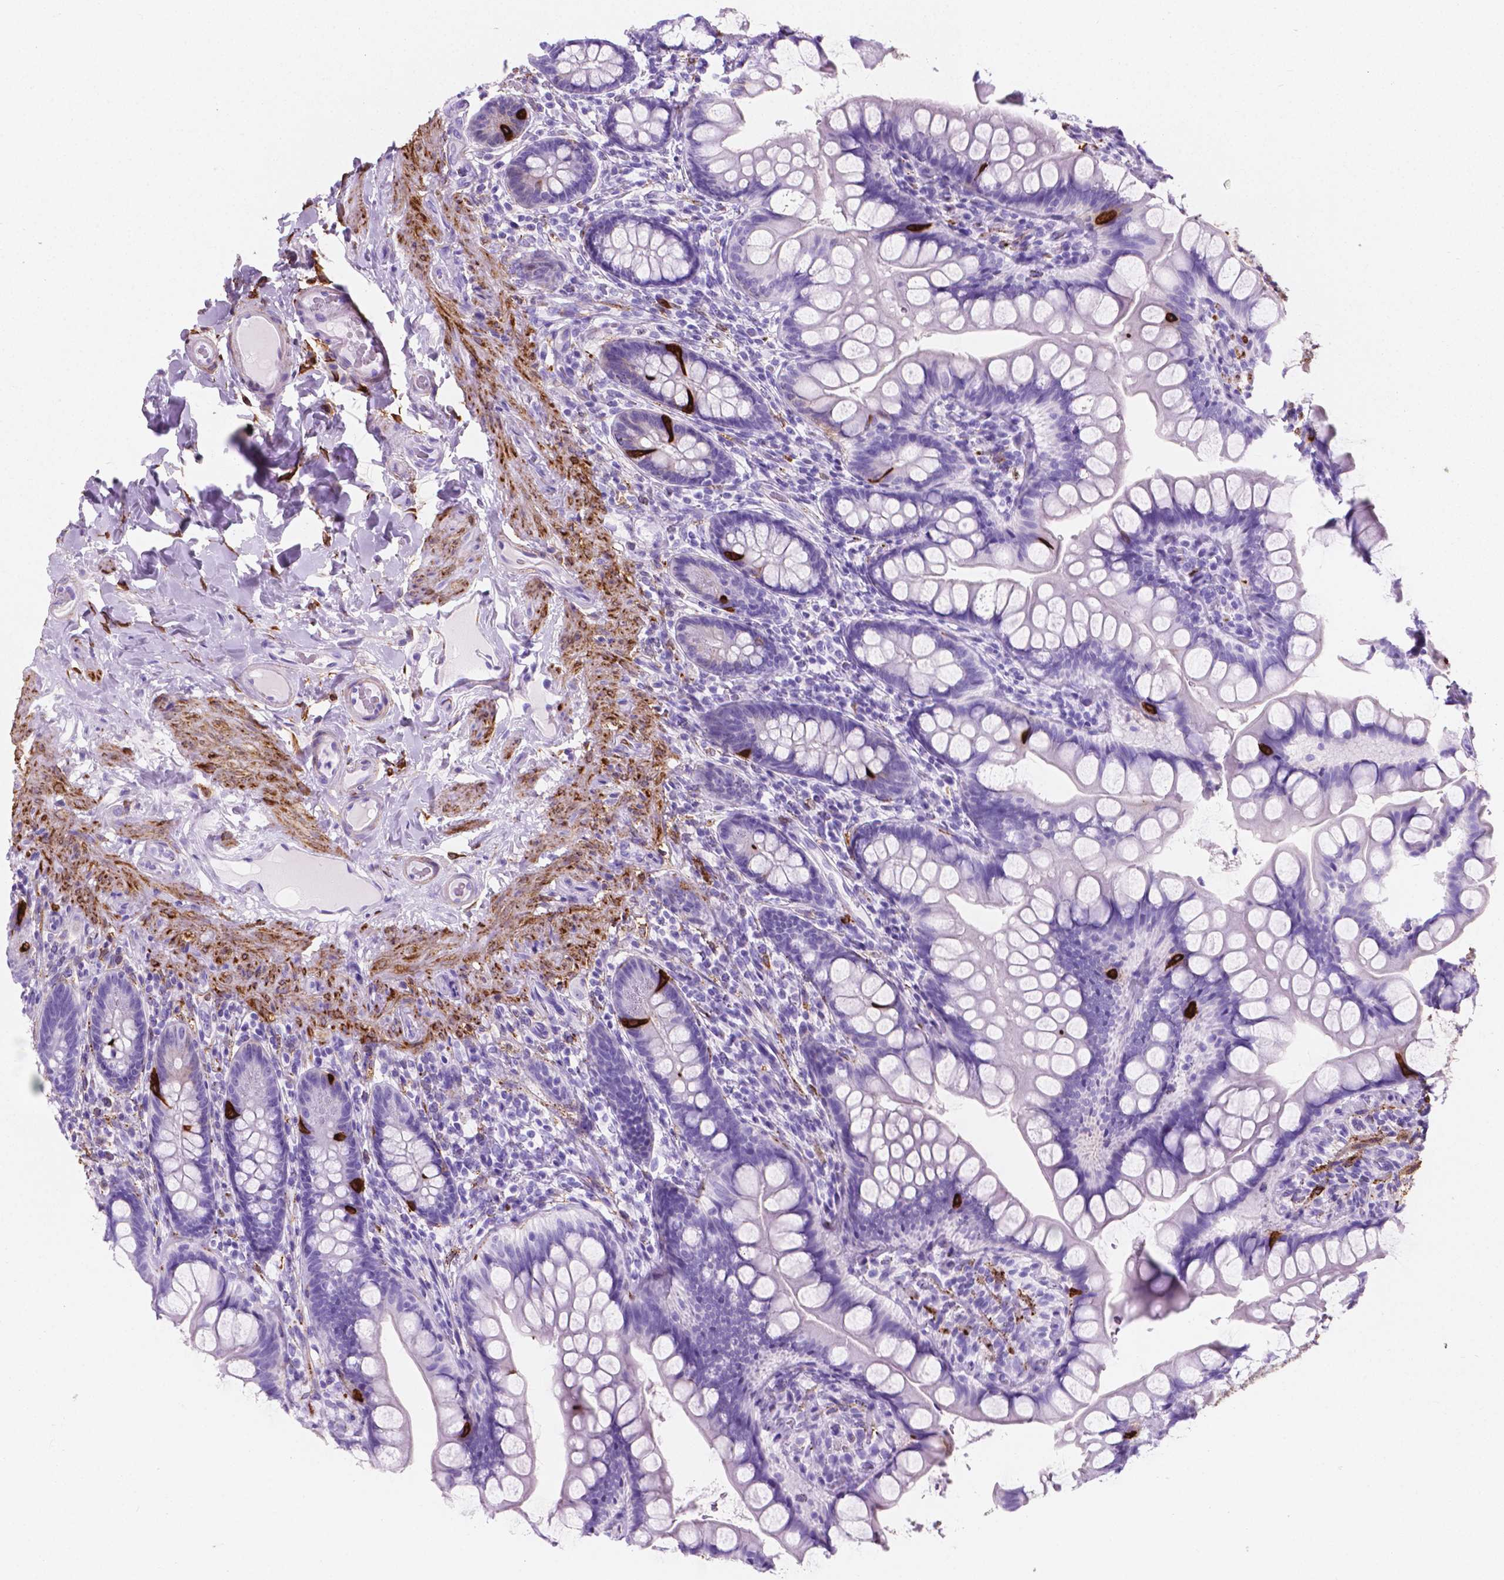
{"staining": {"intensity": "strong", "quantity": "<25%", "location": "cytoplasmic/membranous"}, "tissue": "small intestine", "cell_type": "Glandular cells", "image_type": "normal", "snomed": [{"axis": "morphology", "description": "Normal tissue, NOS"}, {"axis": "topography", "description": "Small intestine"}], "caption": "Human small intestine stained for a protein (brown) shows strong cytoplasmic/membranous positive expression in approximately <25% of glandular cells.", "gene": "MACF1", "patient": {"sex": "male", "age": 70}}